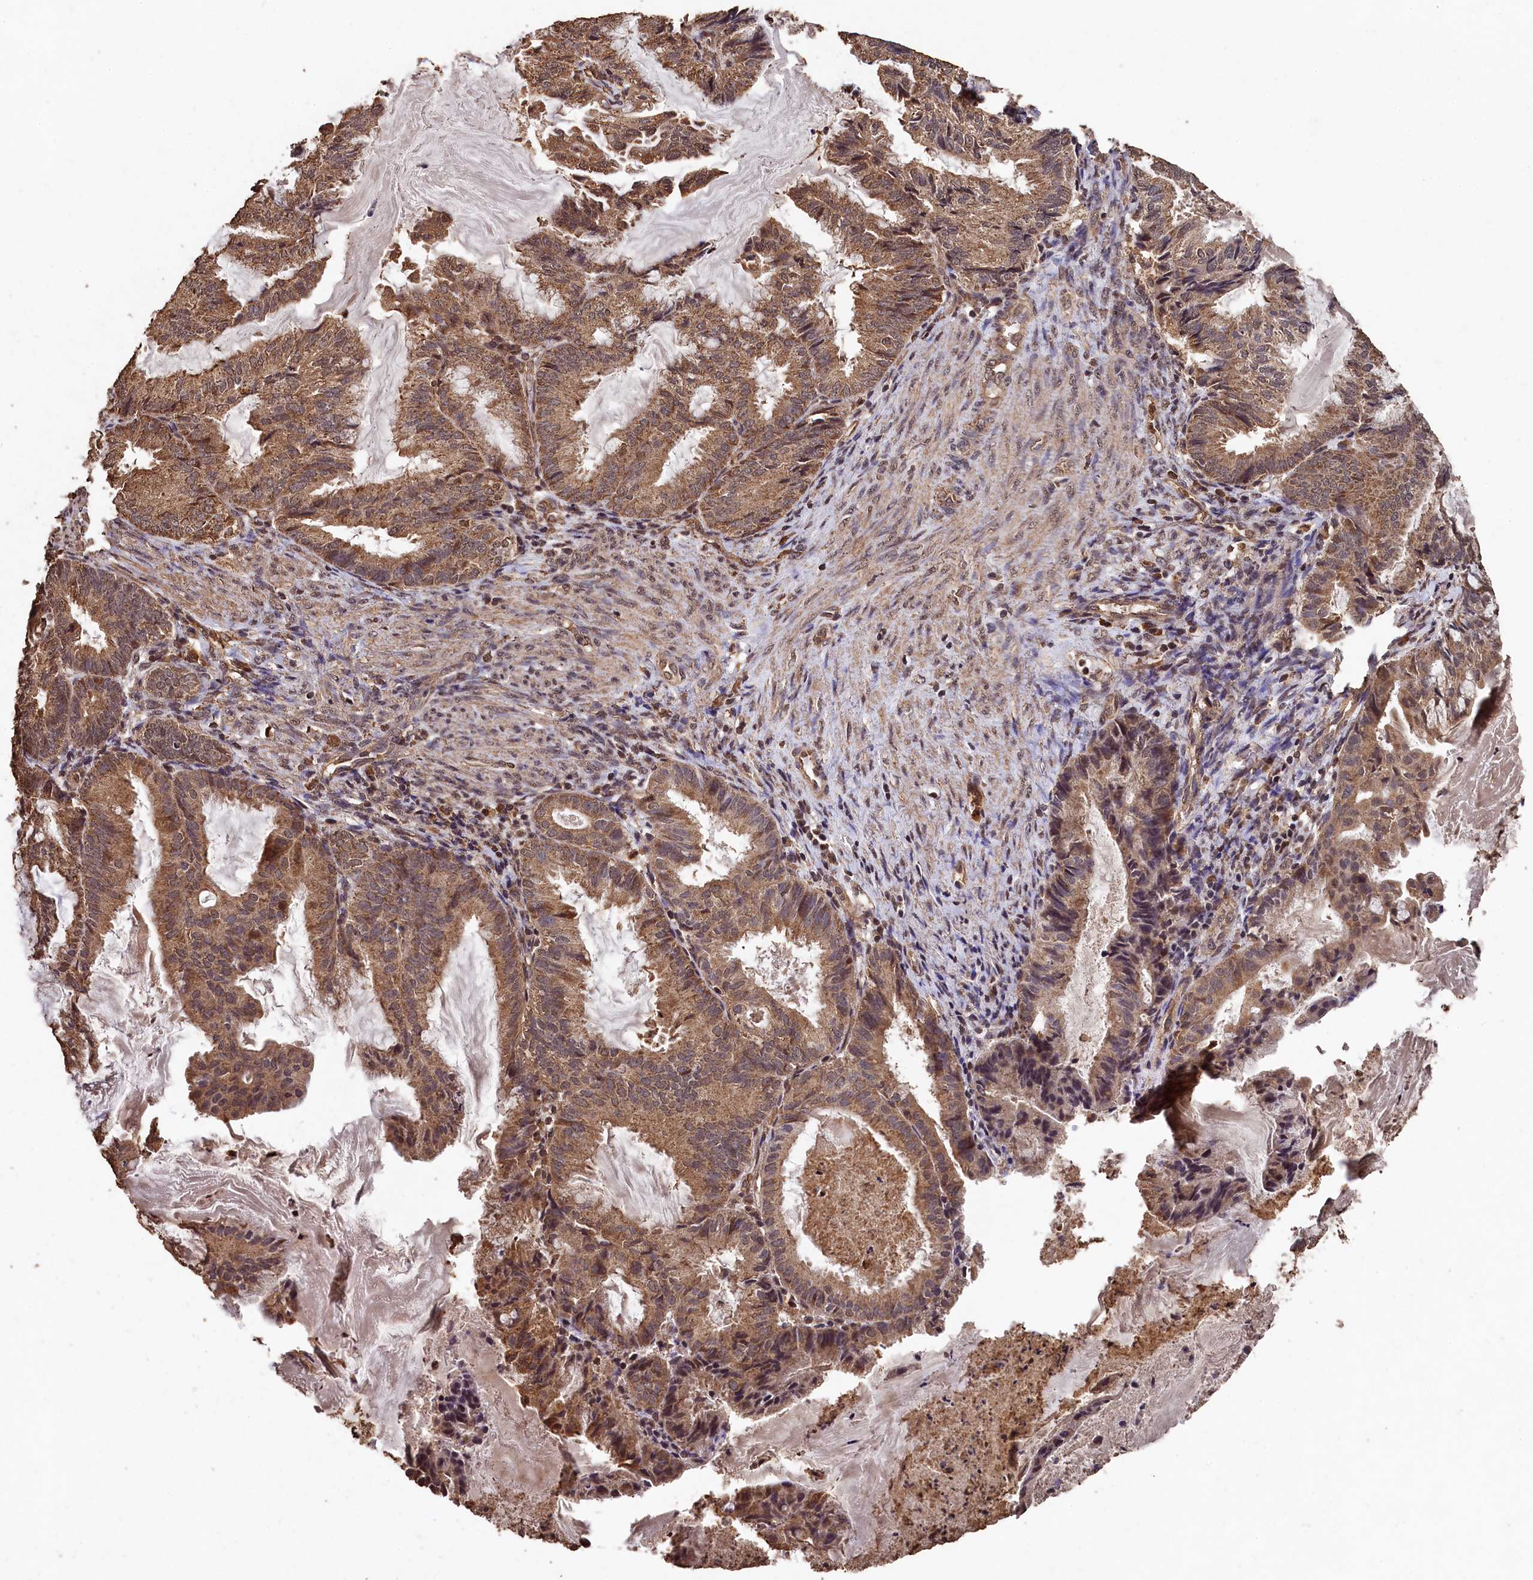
{"staining": {"intensity": "moderate", "quantity": ">75%", "location": "cytoplasmic/membranous,nuclear"}, "tissue": "endometrial cancer", "cell_type": "Tumor cells", "image_type": "cancer", "snomed": [{"axis": "morphology", "description": "Adenocarcinoma, NOS"}, {"axis": "topography", "description": "Endometrium"}], "caption": "IHC micrograph of neoplastic tissue: human endometrial adenocarcinoma stained using IHC demonstrates medium levels of moderate protein expression localized specifically in the cytoplasmic/membranous and nuclear of tumor cells, appearing as a cytoplasmic/membranous and nuclear brown color.", "gene": "CEP57L1", "patient": {"sex": "female", "age": 86}}